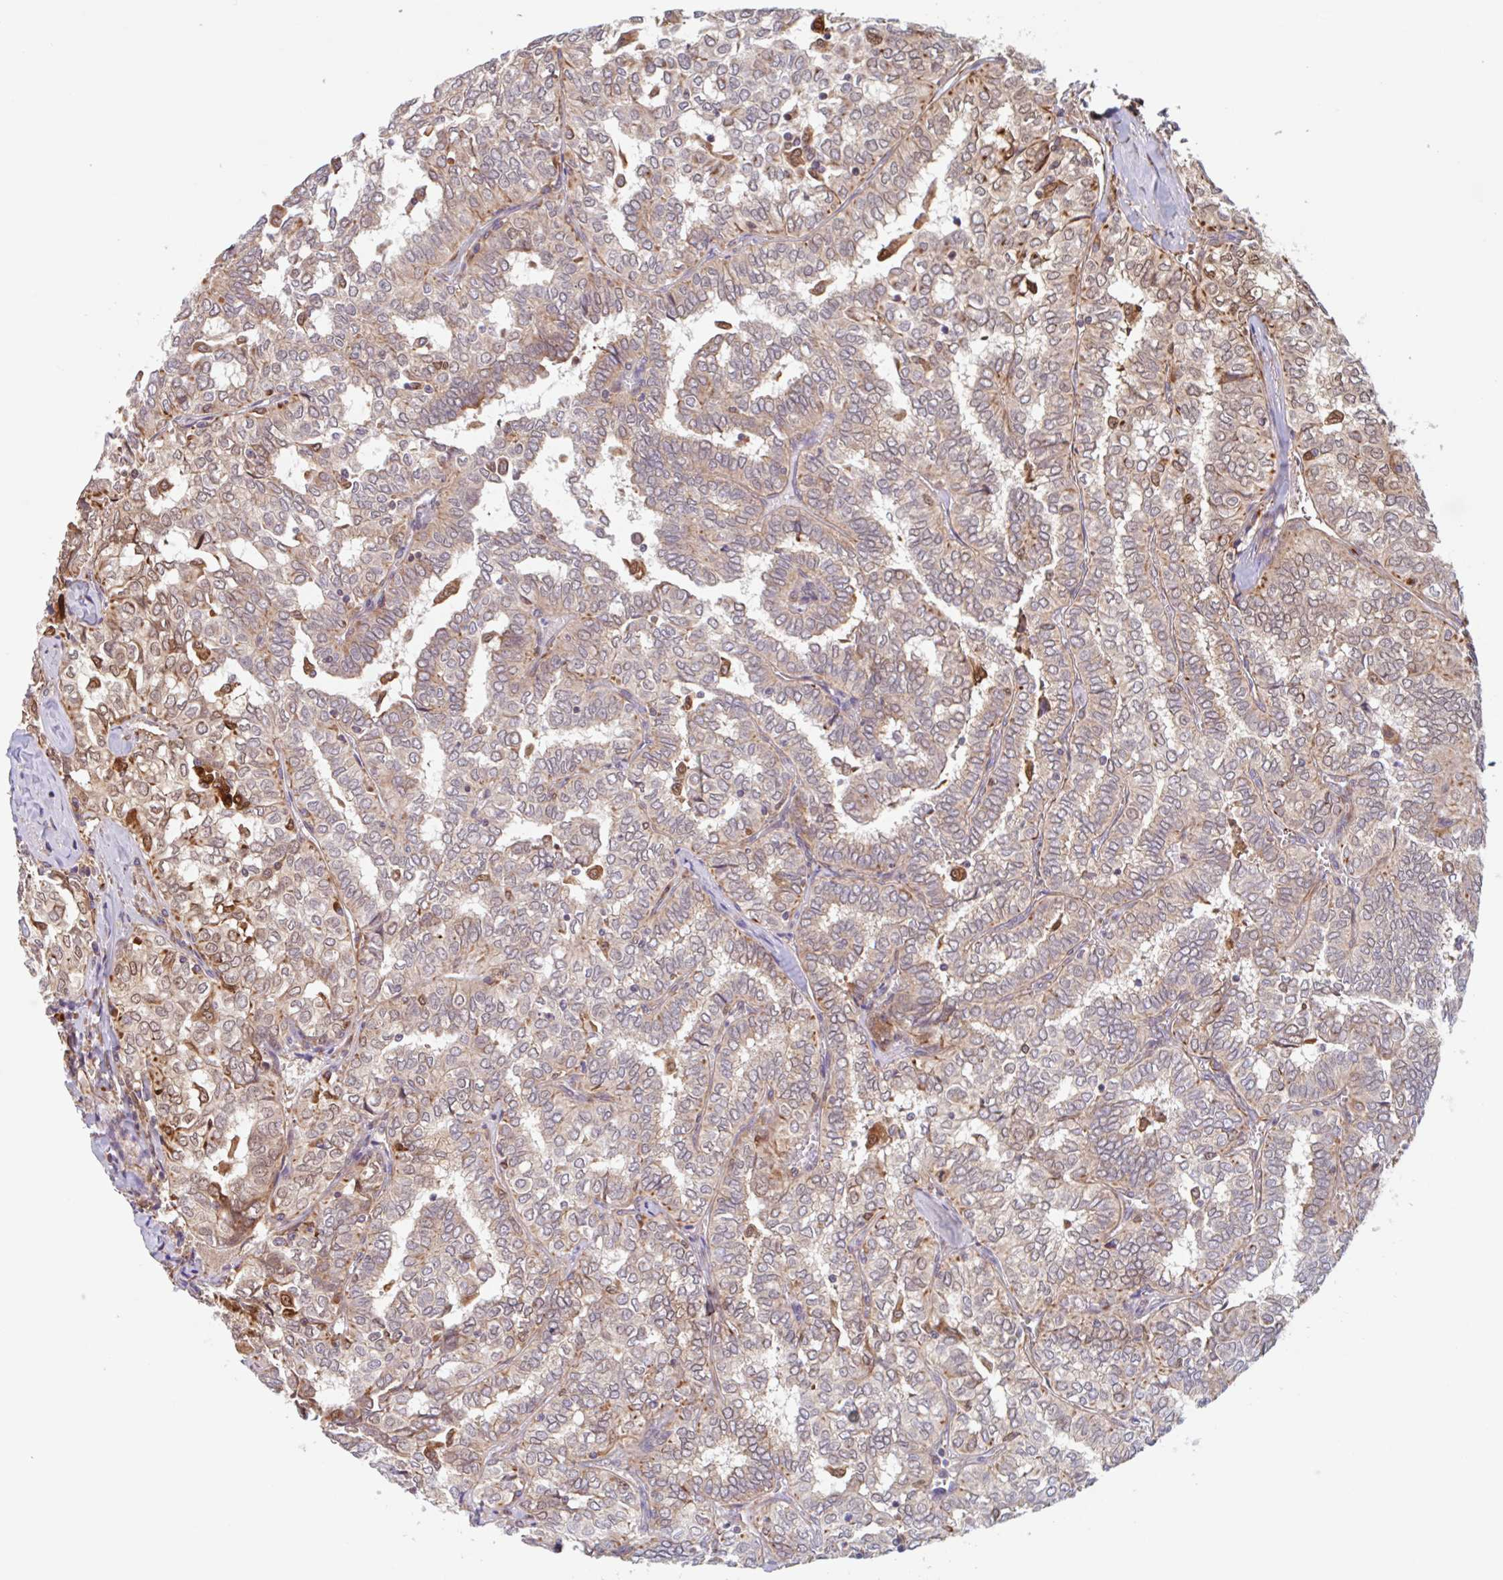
{"staining": {"intensity": "moderate", "quantity": "25%-75%", "location": "cytoplasmic/membranous,nuclear"}, "tissue": "thyroid cancer", "cell_type": "Tumor cells", "image_type": "cancer", "snomed": [{"axis": "morphology", "description": "Papillary adenocarcinoma, NOS"}, {"axis": "topography", "description": "Thyroid gland"}], "caption": "Moderate cytoplasmic/membranous and nuclear expression for a protein is present in about 25%-75% of tumor cells of thyroid papillary adenocarcinoma using IHC.", "gene": "NUB1", "patient": {"sex": "female", "age": 30}}